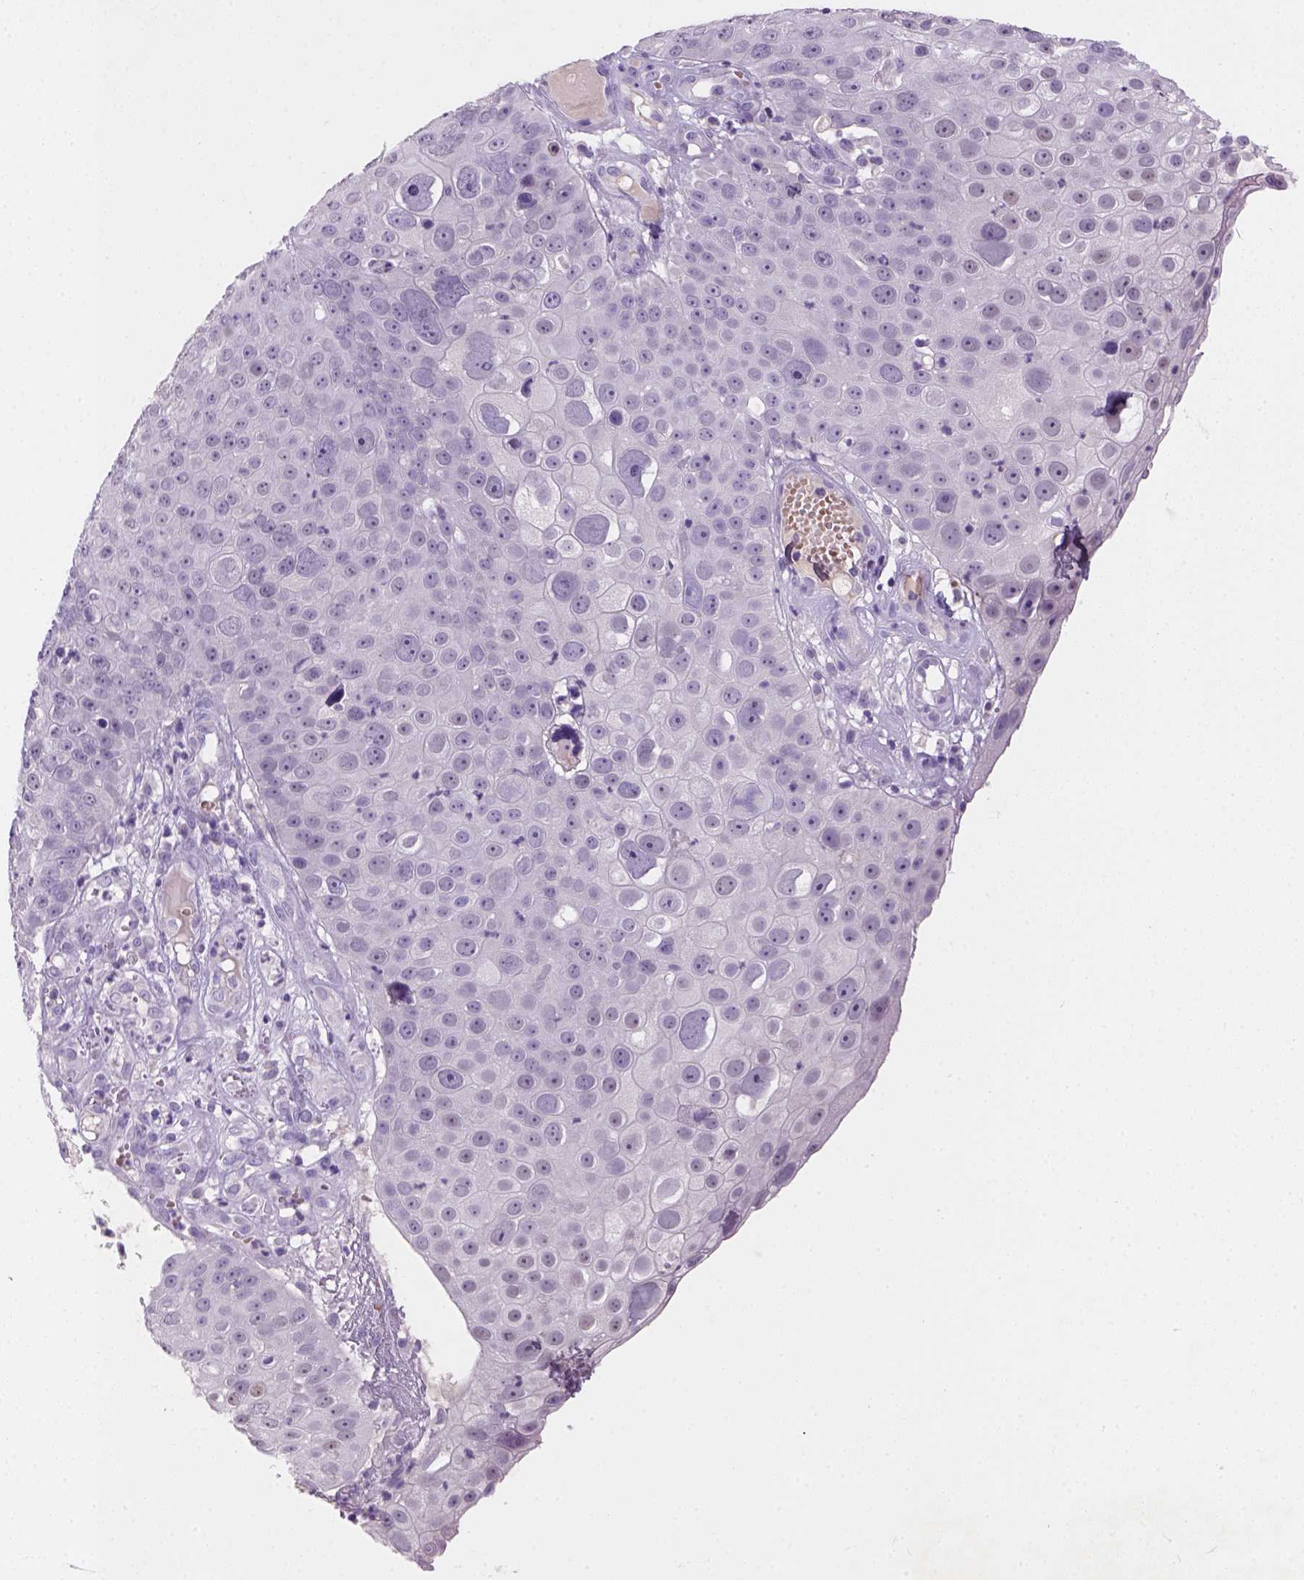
{"staining": {"intensity": "negative", "quantity": "none", "location": "none"}, "tissue": "skin cancer", "cell_type": "Tumor cells", "image_type": "cancer", "snomed": [{"axis": "morphology", "description": "Squamous cell carcinoma, NOS"}, {"axis": "topography", "description": "Skin"}], "caption": "This is a histopathology image of IHC staining of squamous cell carcinoma (skin), which shows no staining in tumor cells.", "gene": "ZMAT4", "patient": {"sex": "male", "age": 71}}